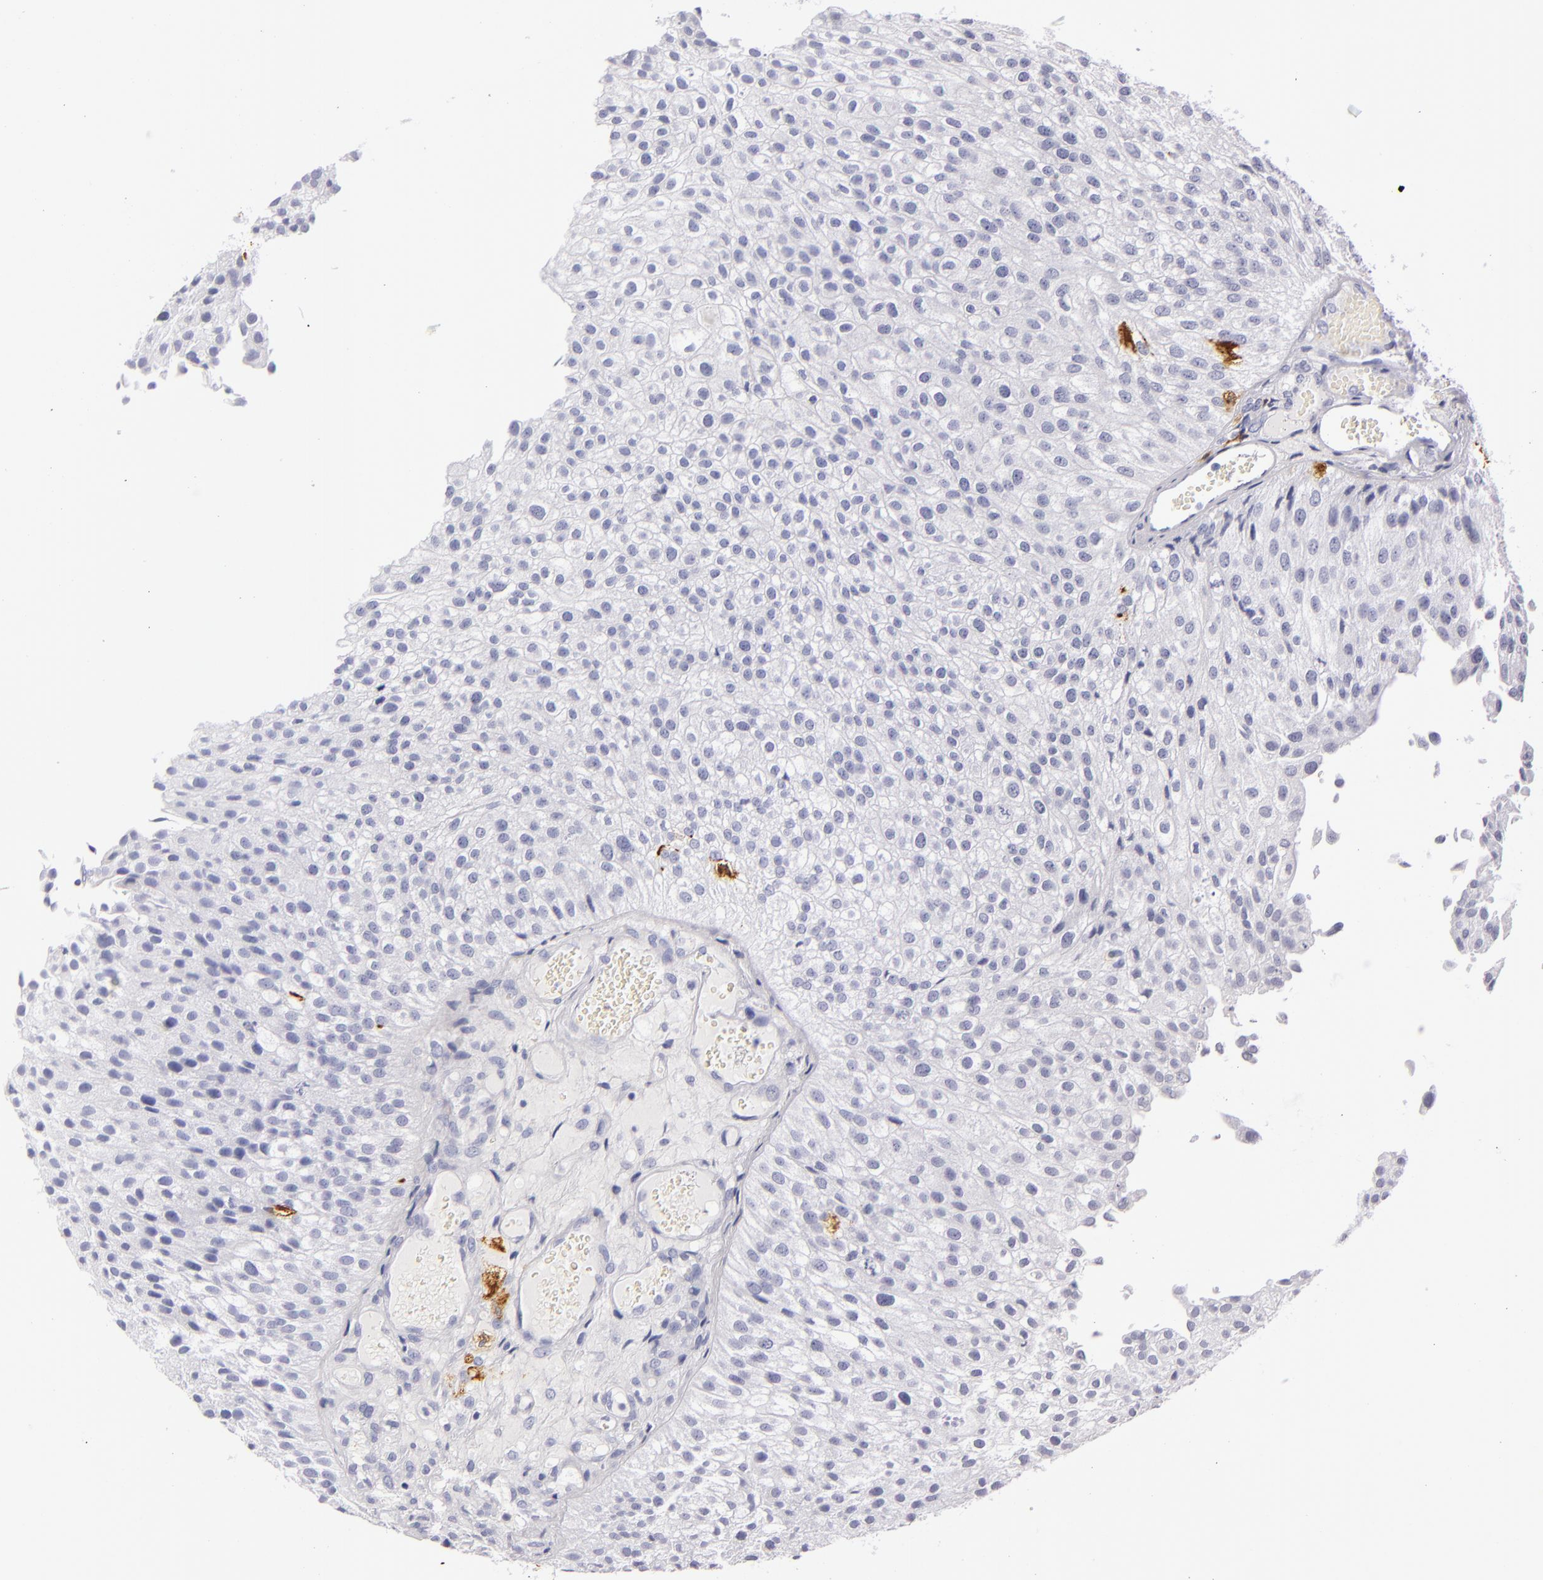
{"staining": {"intensity": "negative", "quantity": "none", "location": "none"}, "tissue": "urothelial cancer", "cell_type": "Tumor cells", "image_type": "cancer", "snomed": [{"axis": "morphology", "description": "Urothelial carcinoma, Low grade"}, {"axis": "topography", "description": "Urinary bladder"}], "caption": "Immunohistochemical staining of urothelial carcinoma (low-grade) reveals no significant staining in tumor cells.", "gene": "CD207", "patient": {"sex": "female", "age": 89}}